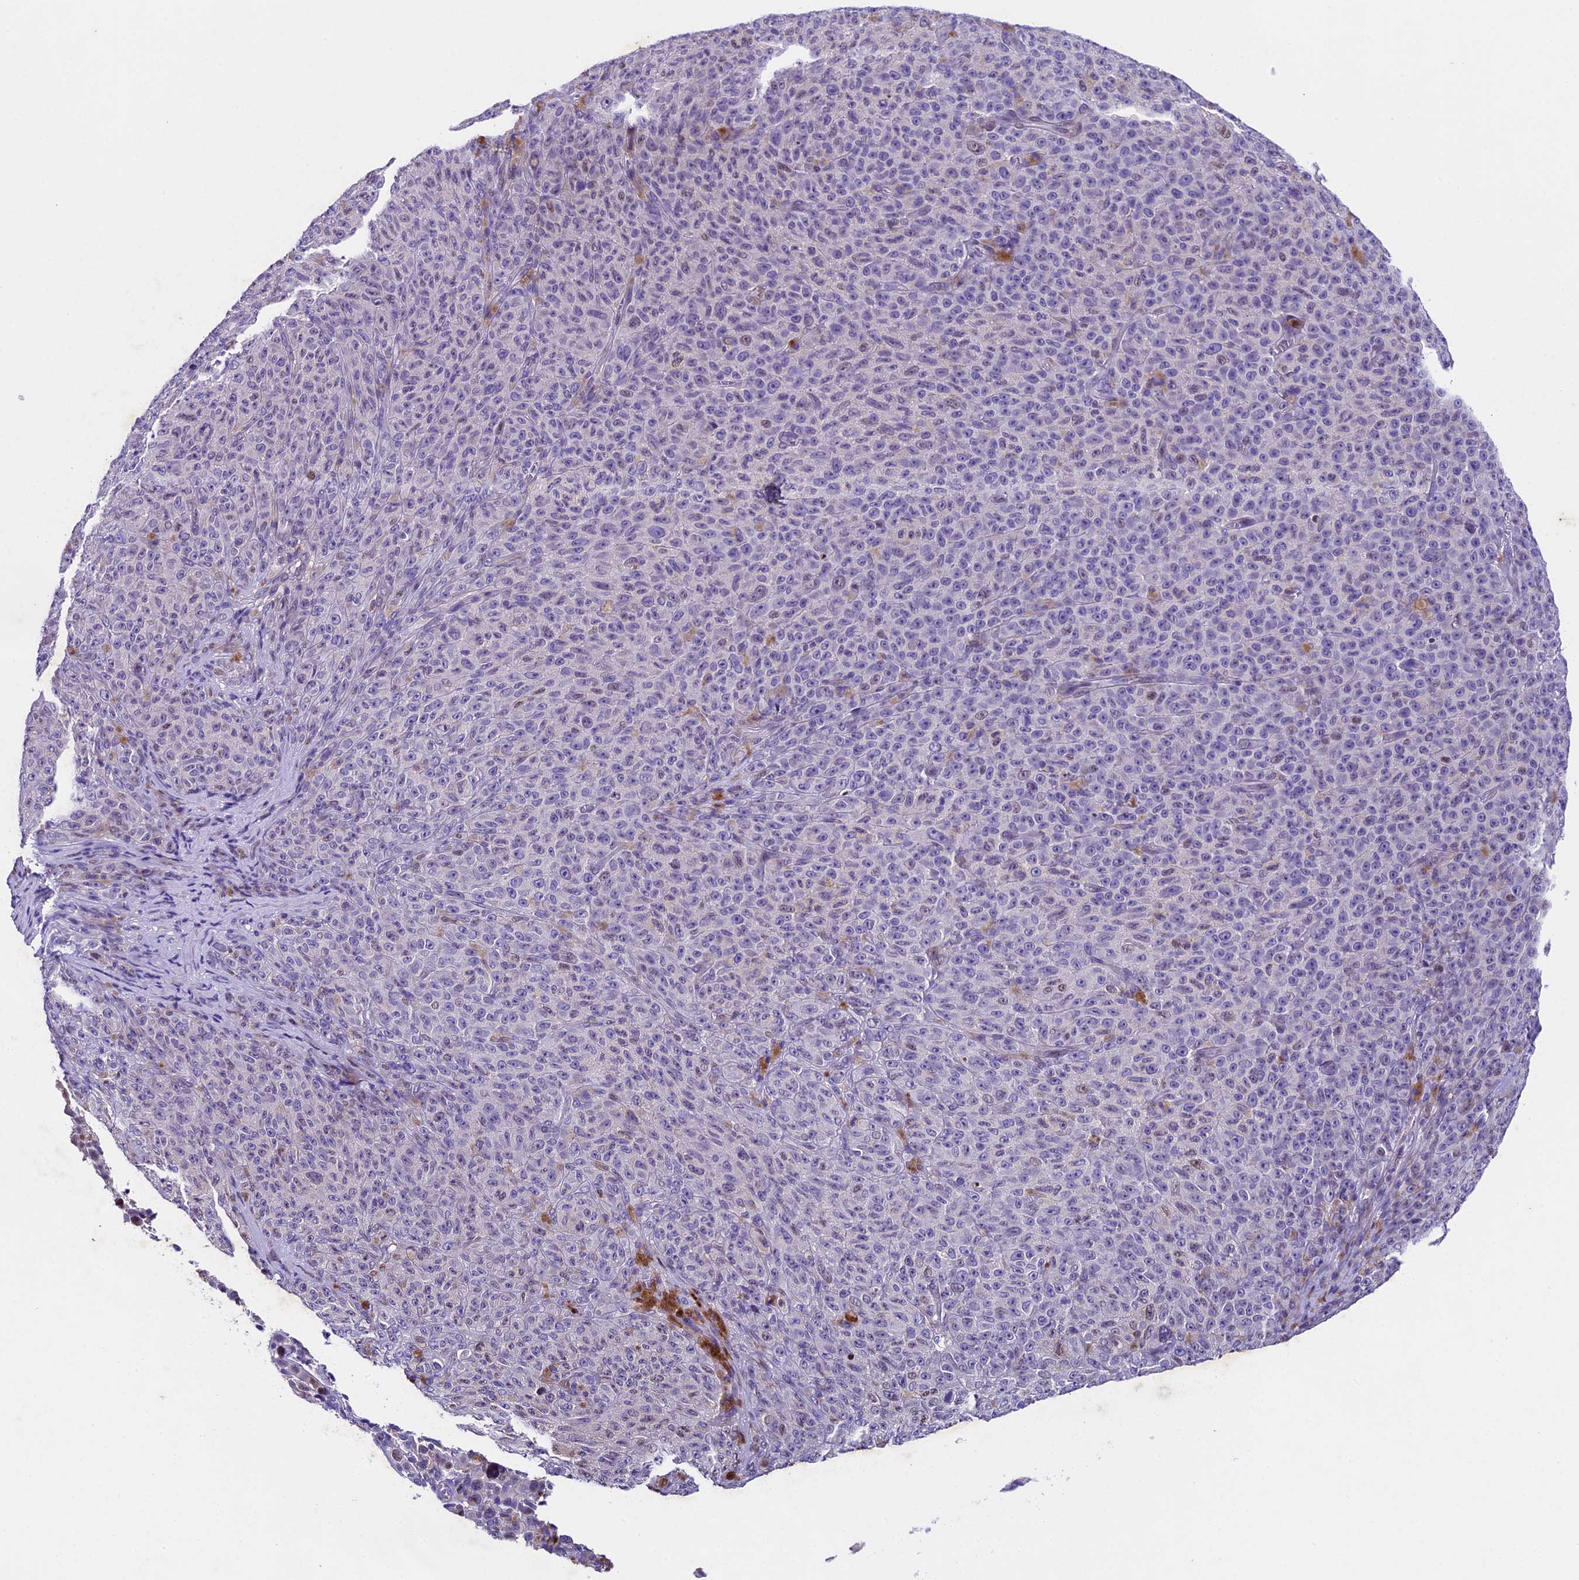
{"staining": {"intensity": "negative", "quantity": "none", "location": "none"}, "tissue": "melanoma", "cell_type": "Tumor cells", "image_type": "cancer", "snomed": [{"axis": "morphology", "description": "Malignant melanoma, NOS"}, {"axis": "topography", "description": "Skin"}], "caption": "Photomicrograph shows no protein staining in tumor cells of melanoma tissue.", "gene": "IFT140", "patient": {"sex": "female", "age": 82}}